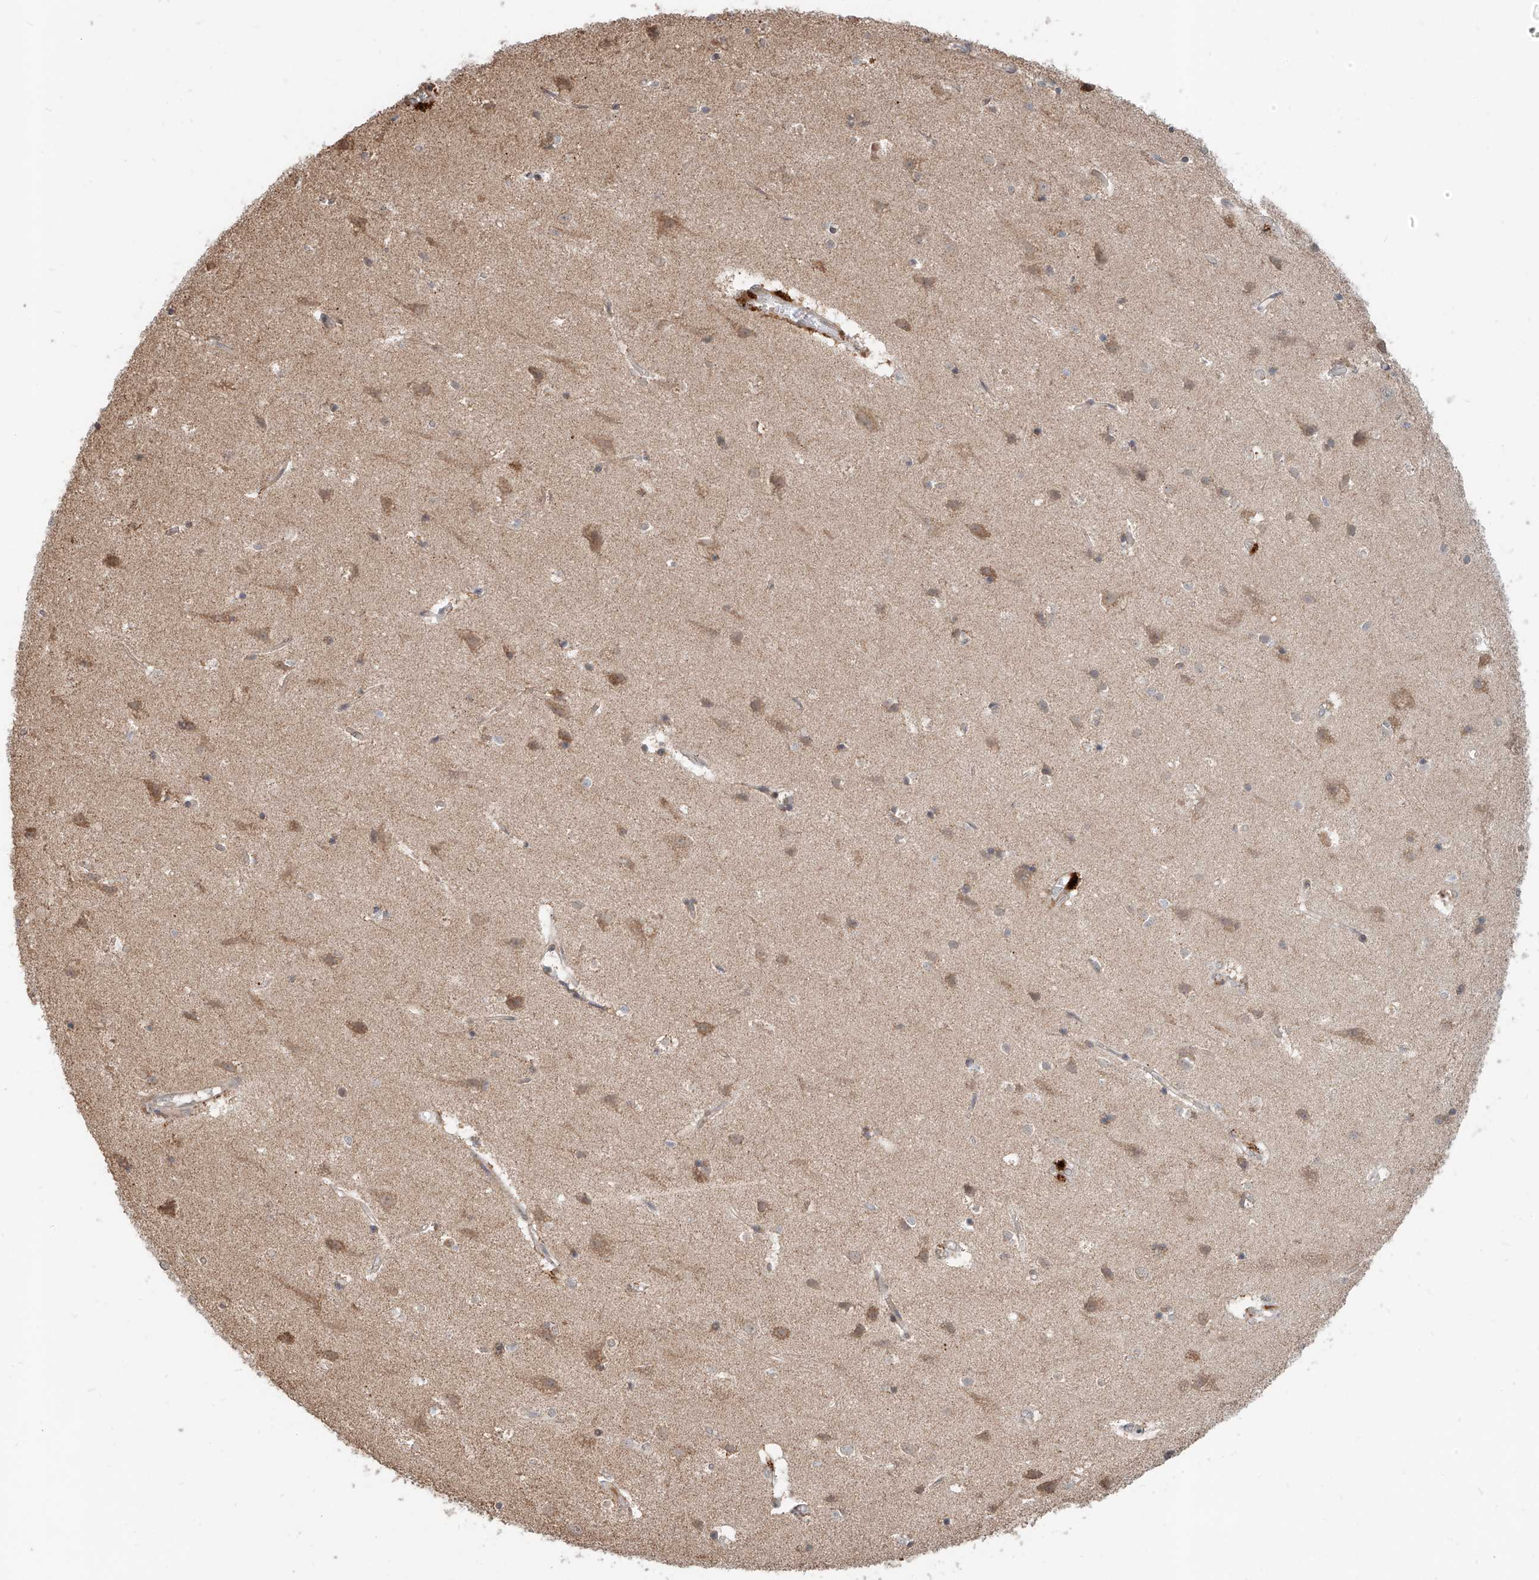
{"staining": {"intensity": "weak", "quantity": "25%-75%", "location": "cytoplasmic/membranous"}, "tissue": "cerebral cortex", "cell_type": "Endothelial cells", "image_type": "normal", "snomed": [{"axis": "morphology", "description": "Normal tissue, NOS"}, {"axis": "topography", "description": "Cerebral cortex"}], "caption": "High-magnification brightfield microscopy of normal cerebral cortex stained with DAB (3,3'-diaminobenzidine) (brown) and counterstained with hematoxylin (blue). endothelial cells exhibit weak cytoplasmic/membranous positivity is identified in about25%-75% of cells. (DAB = brown stain, brightfield microscopy at high magnification).", "gene": "STX19", "patient": {"sex": "male", "age": 54}}